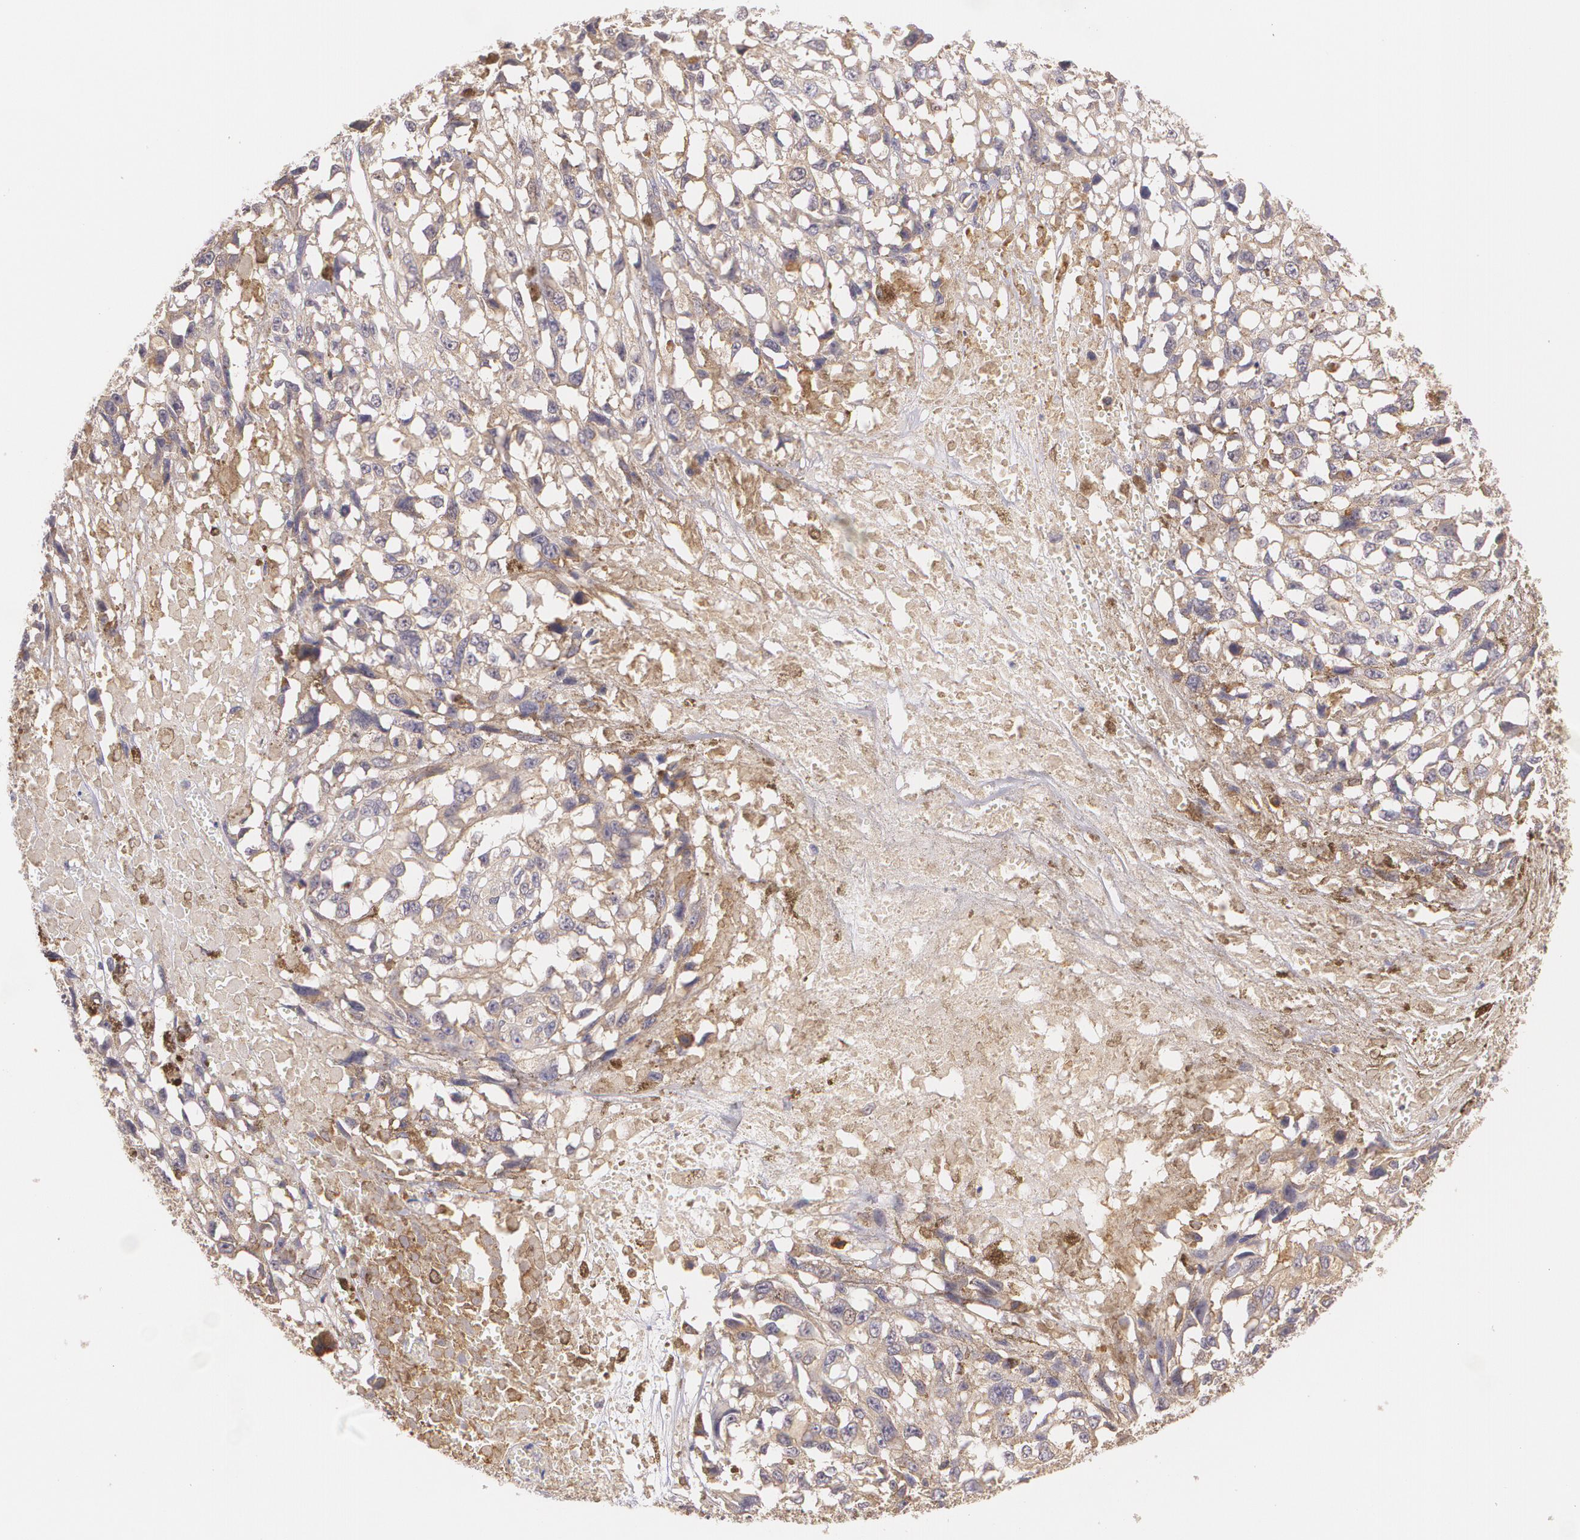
{"staining": {"intensity": "weak", "quantity": ">75%", "location": "cytoplasmic/membranous"}, "tissue": "melanoma", "cell_type": "Tumor cells", "image_type": "cancer", "snomed": [{"axis": "morphology", "description": "Malignant melanoma, Metastatic site"}, {"axis": "topography", "description": "Lymph node"}], "caption": "Protein expression analysis of human malignant melanoma (metastatic site) reveals weak cytoplasmic/membranous staining in approximately >75% of tumor cells.", "gene": "CCL17", "patient": {"sex": "male", "age": 59}}